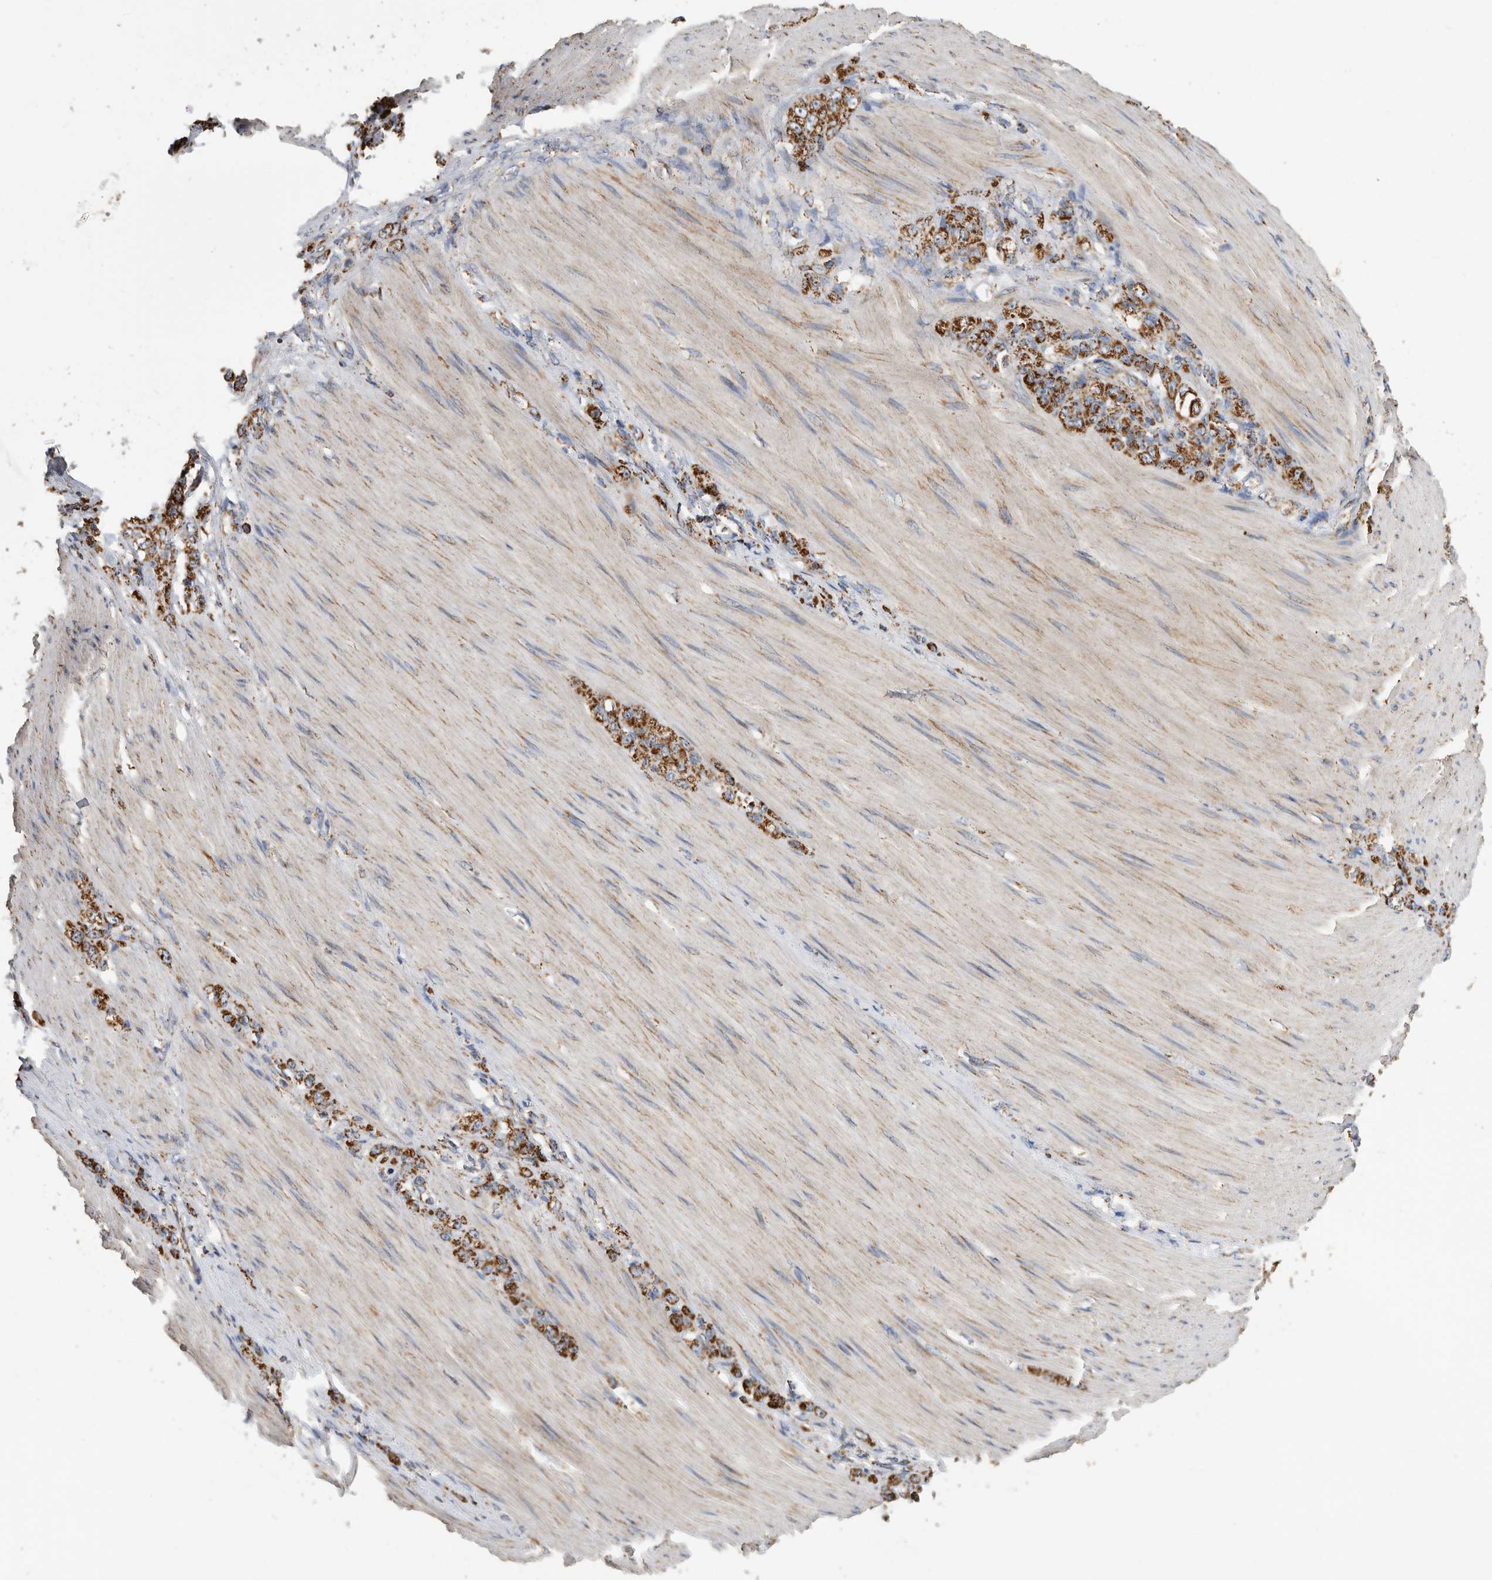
{"staining": {"intensity": "strong", "quantity": ">75%", "location": "cytoplasmic/membranous"}, "tissue": "stomach cancer", "cell_type": "Tumor cells", "image_type": "cancer", "snomed": [{"axis": "morphology", "description": "Normal tissue, NOS"}, {"axis": "morphology", "description": "Adenocarcinoma, NOS"}, {"axis": "topography", "description": "Stomach"}], "caption": "Protein staining of stomach adenocarcinoma tissue demonstrates strong cytoplasmic/membranous staining in about >75% of tumor cells.", "gene": "WFDC1", "patient": {"sex": "male", "age": 82}}